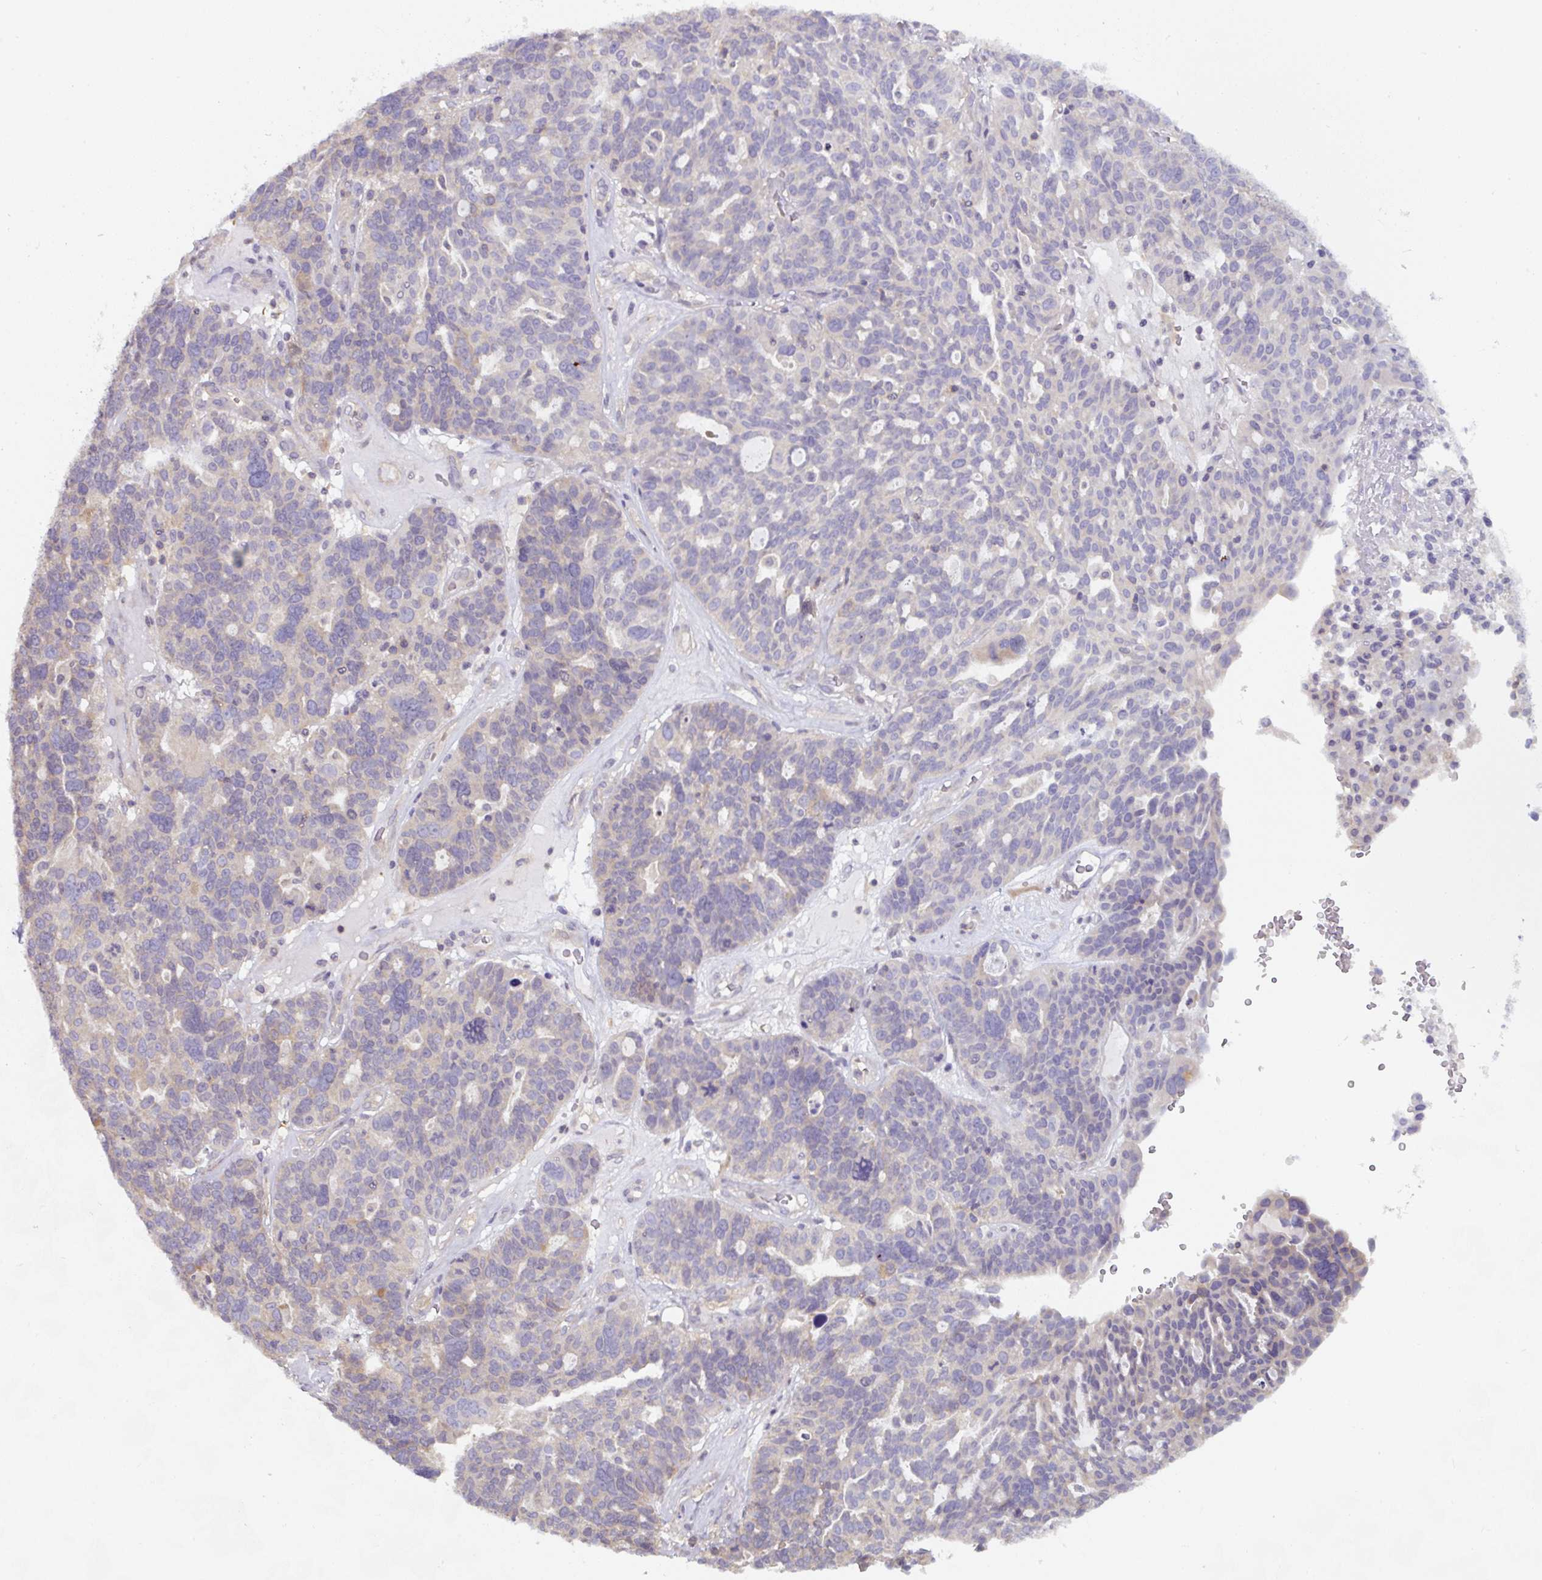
{"staining": {"intensity": "negative", "quantity": "none", "location": "none"}, "tissue": "ovarian cancer", "cell_type": "Tumor cells", "image_type": "cancer", "snomed": [{"axis": "morphology", "description": "Cystadenocarcinoma, serous, NOS"}, {"axis": "topography", "description": "Ovary"}], "caption": "DAB (3,3'-diaminobenzidine) immunohistochemical staining of ovarian cancer (serous cystadenocarcinoma) shows no significant expression in tumor cells.", "gene": "ST13", "patient": {"sex": "female", "age": 59}}